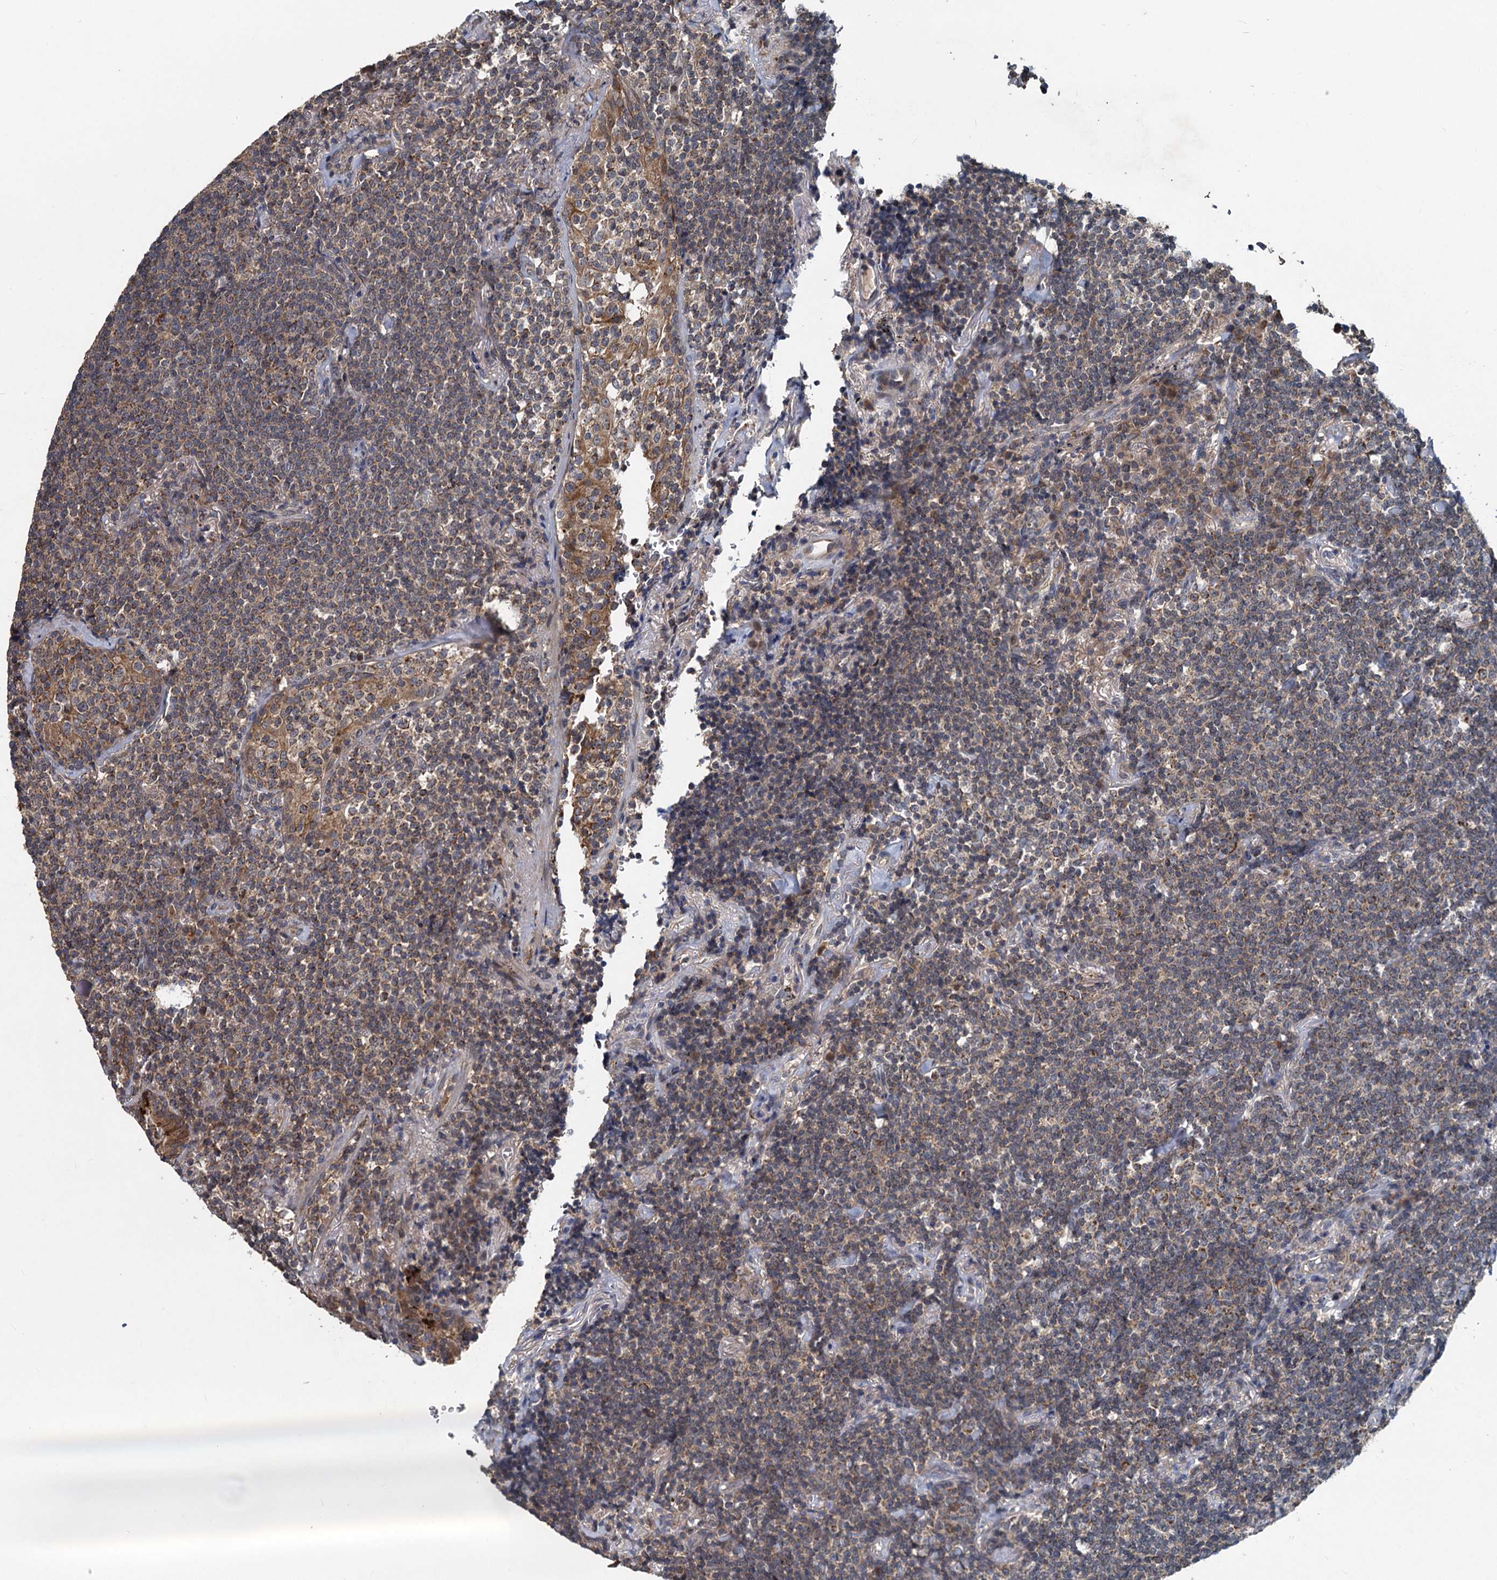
{"staining": {"intensity": "moderate", "quantity": "<25%", "location": "cytoplasmic/membranous"}, "tissue": "lymphoma", "cell_type": "Tumor cells", "image_type": "cancer", "snomed": [{"axis": "morphology", "description": "Malignant lymphoma, non-Hodgkin's type, Low grade"}, {"axis": "topography", "description": "Lung"}], "caption": "IHC photomicrograph of human lymphoma stained for a protein (brown), which demonstrates low levels of moderate cytoplasmic/membranous expression in approximately <25% of tumor cells.", "gene": "OTUB1", "patient": {"sex": "female", "age": 71}}